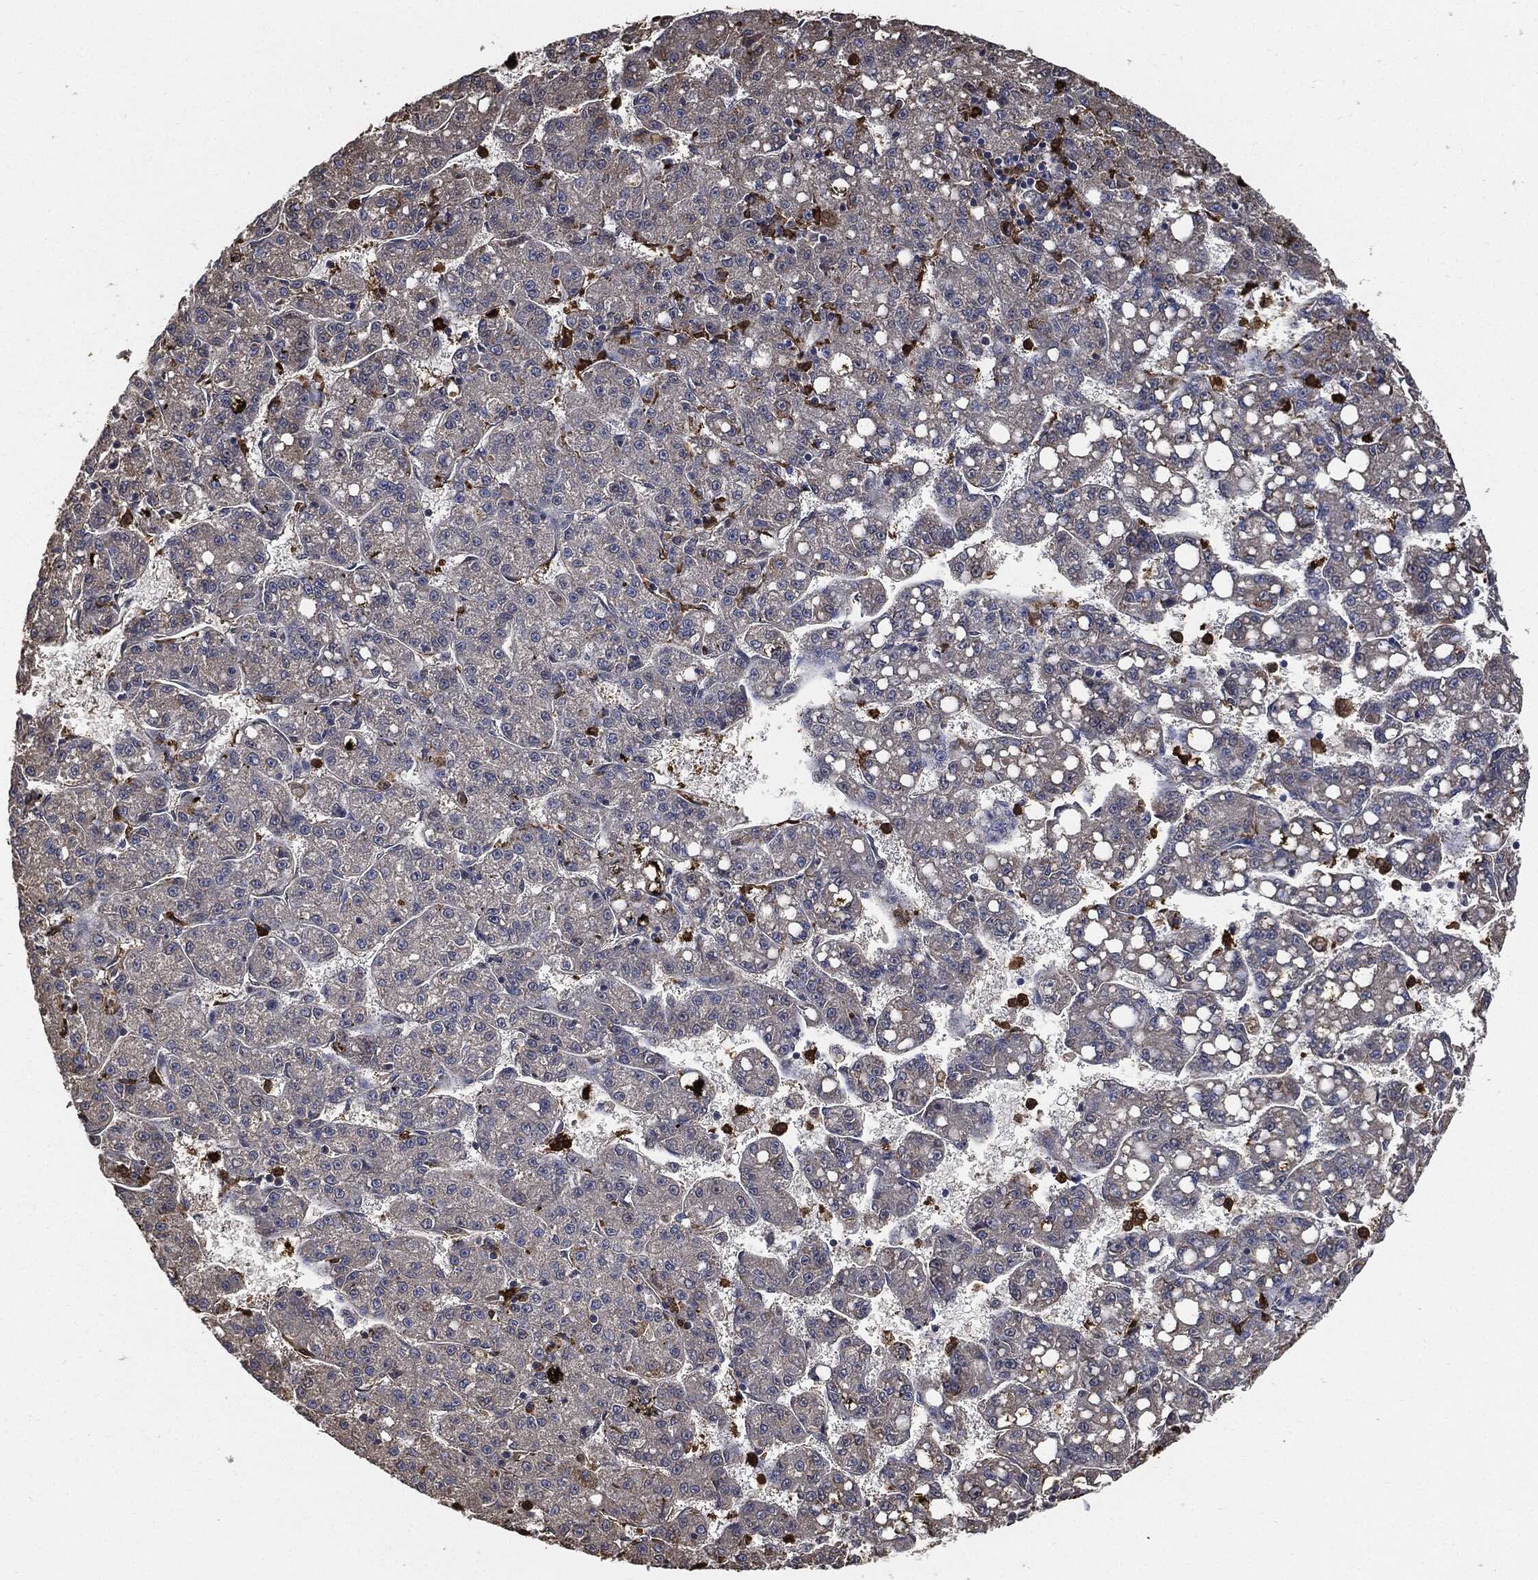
{"staining": {"intensity": "negative", "quantity": "none", "location": "none"}, "tissue": "liver cancer", "cell_type": "Tumor cells", "image_type": "cancer", "snomed": [{"axis": "morphology", "description": "Carcinoma, Hepatocellular, NOS"}, {"axis": "topography", "description": "Liver"}], "caption": "Immunohistochemistry (IHC) of liver cancer (hepatocellular carcinoma) demonstrates no staining in tumor cells.", "gene": "S100A9", "patient": {"sex": "female", "age": 65}}